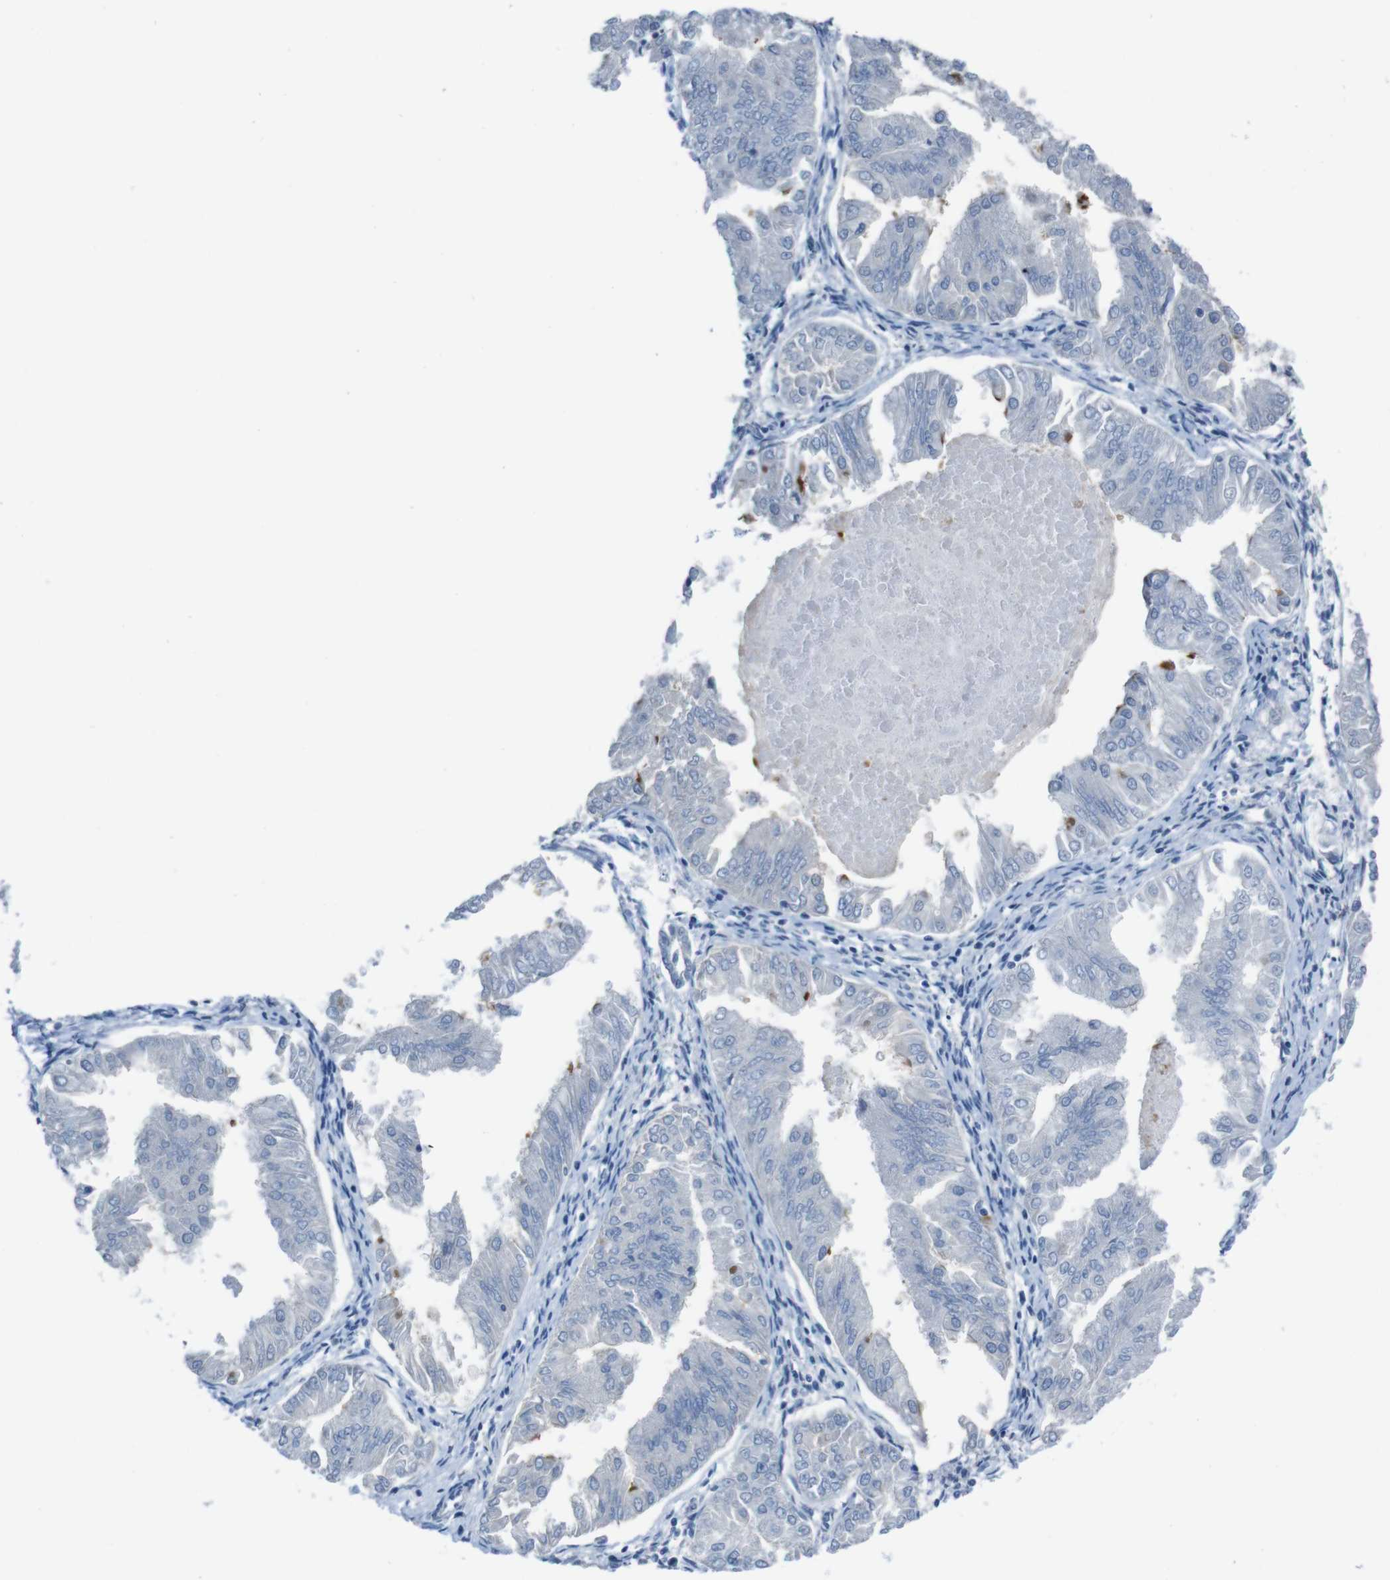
{"staining": {"intensity": "moderate", "quantity": "<25%", "location": "cytoplasmic/membranous"}, "tissue": "endometrial cancer", "cell_type": "Tumor cells", "image_type": "cancer", "snomed": [{"axis": "morphology", "description": "Adenocarcinoma, NOS"}, {"axis": "topography", "description": "Endometrium"}], "caption": "Moderate cytoplasmic/membranous positivity for a protein is present in about <25% of tumor cells of endometrial cancer (adenocarcinoma) using immunohistochemistry.", "gene": "CDHR2", "patient": {"sex": "female", "age": 53}}